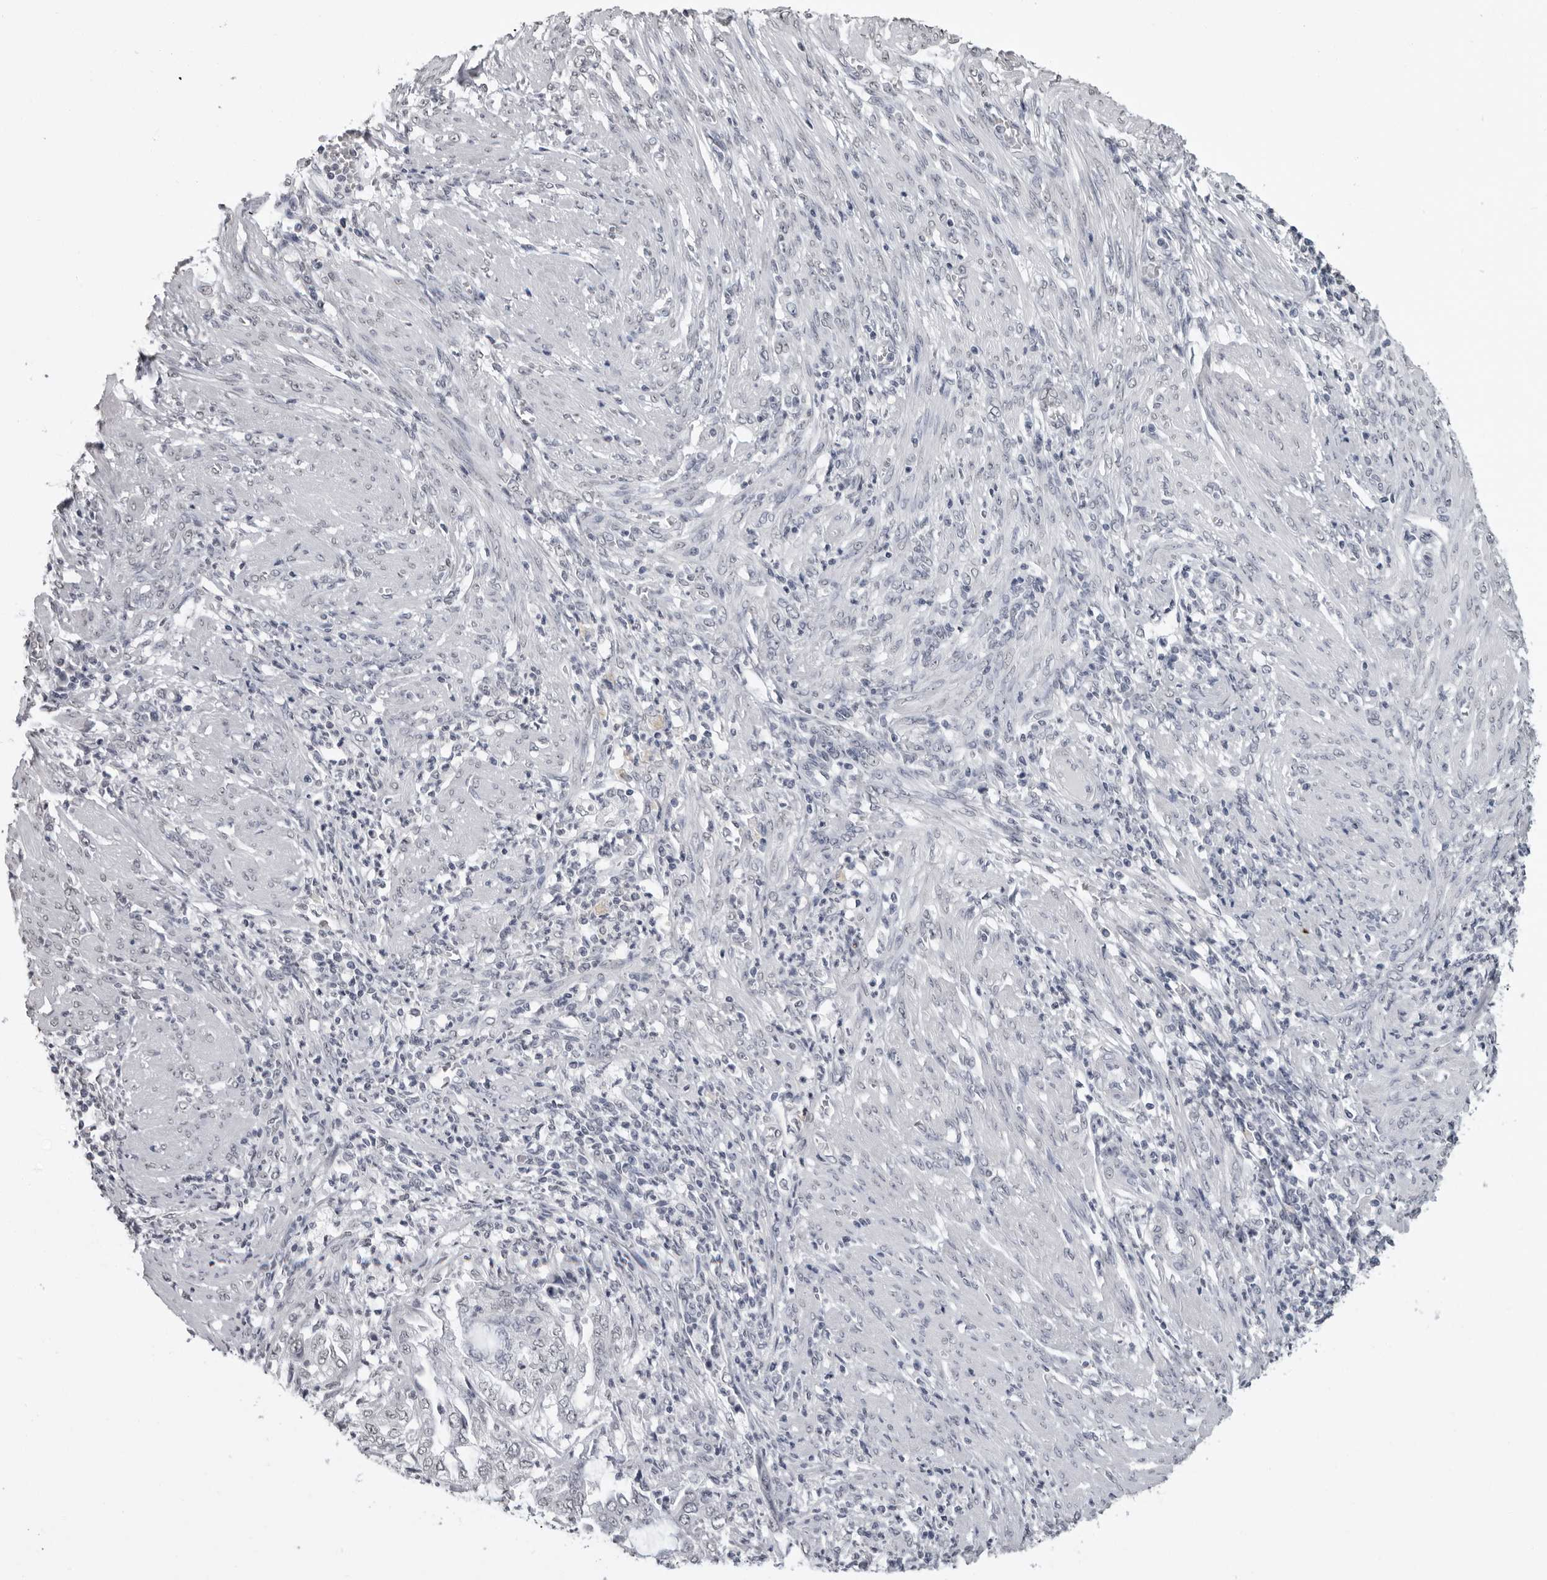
{"staining": {"intensity": "negative", "quantity": "none", "location": "none"}, "tissue": "endometrial cancer", "cell_type": "Tumor cells", "image_type": "cancer", "snomed": [{"axis": "morphology", "description": "Adenocarcinoma, NOS"}, {"axis": "topography", "description": "Endometrium"}], "caption": "Tumor cells show no significant protein expression in endometrial adenocarcinoma.", "gene": "HEPACAM", "patient": {"sex": "female", "age": 51}}